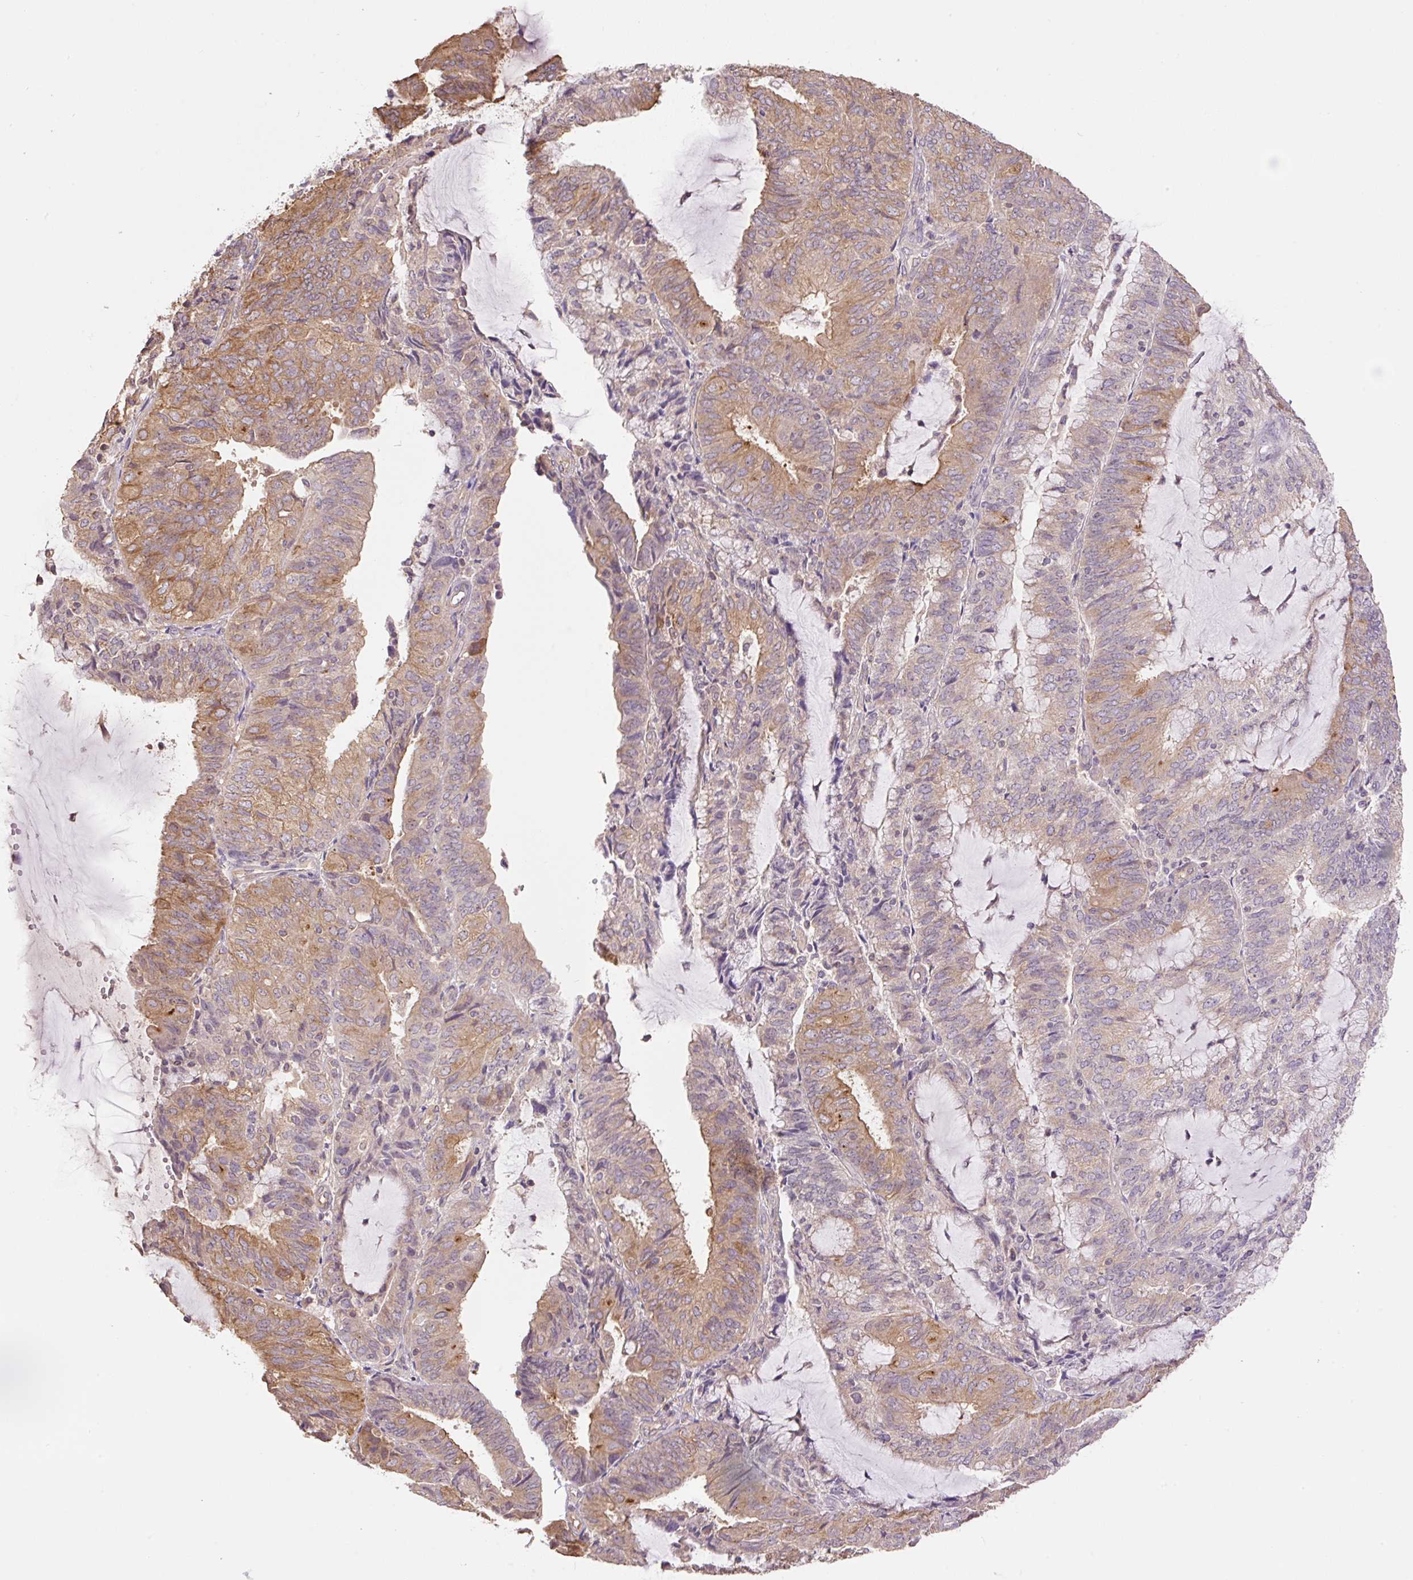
{"staining": {"intensity": "moderate", "quantity": "25%-75%", "location": "cytoplasmic/membranous"}, "tissue": "endometrial cancer", "cell_type": "Tumor cells", "image_type": "cancer", "snomed": [{"axis": "morphology", "description": "Adenocarcinoma, NOS"}, {"axis": "topography", "description": "Endometrium"}], "caption": "This histopathology image displays immunohistochemistry staining of human endometrial cancer (adenocarcinoma), with medium moderate cytoplasmic/membranous staining in approximately 25%-75% of tumor cells.", "gene": "COX8A", "patient": {"sex": "female", "age": 81}}